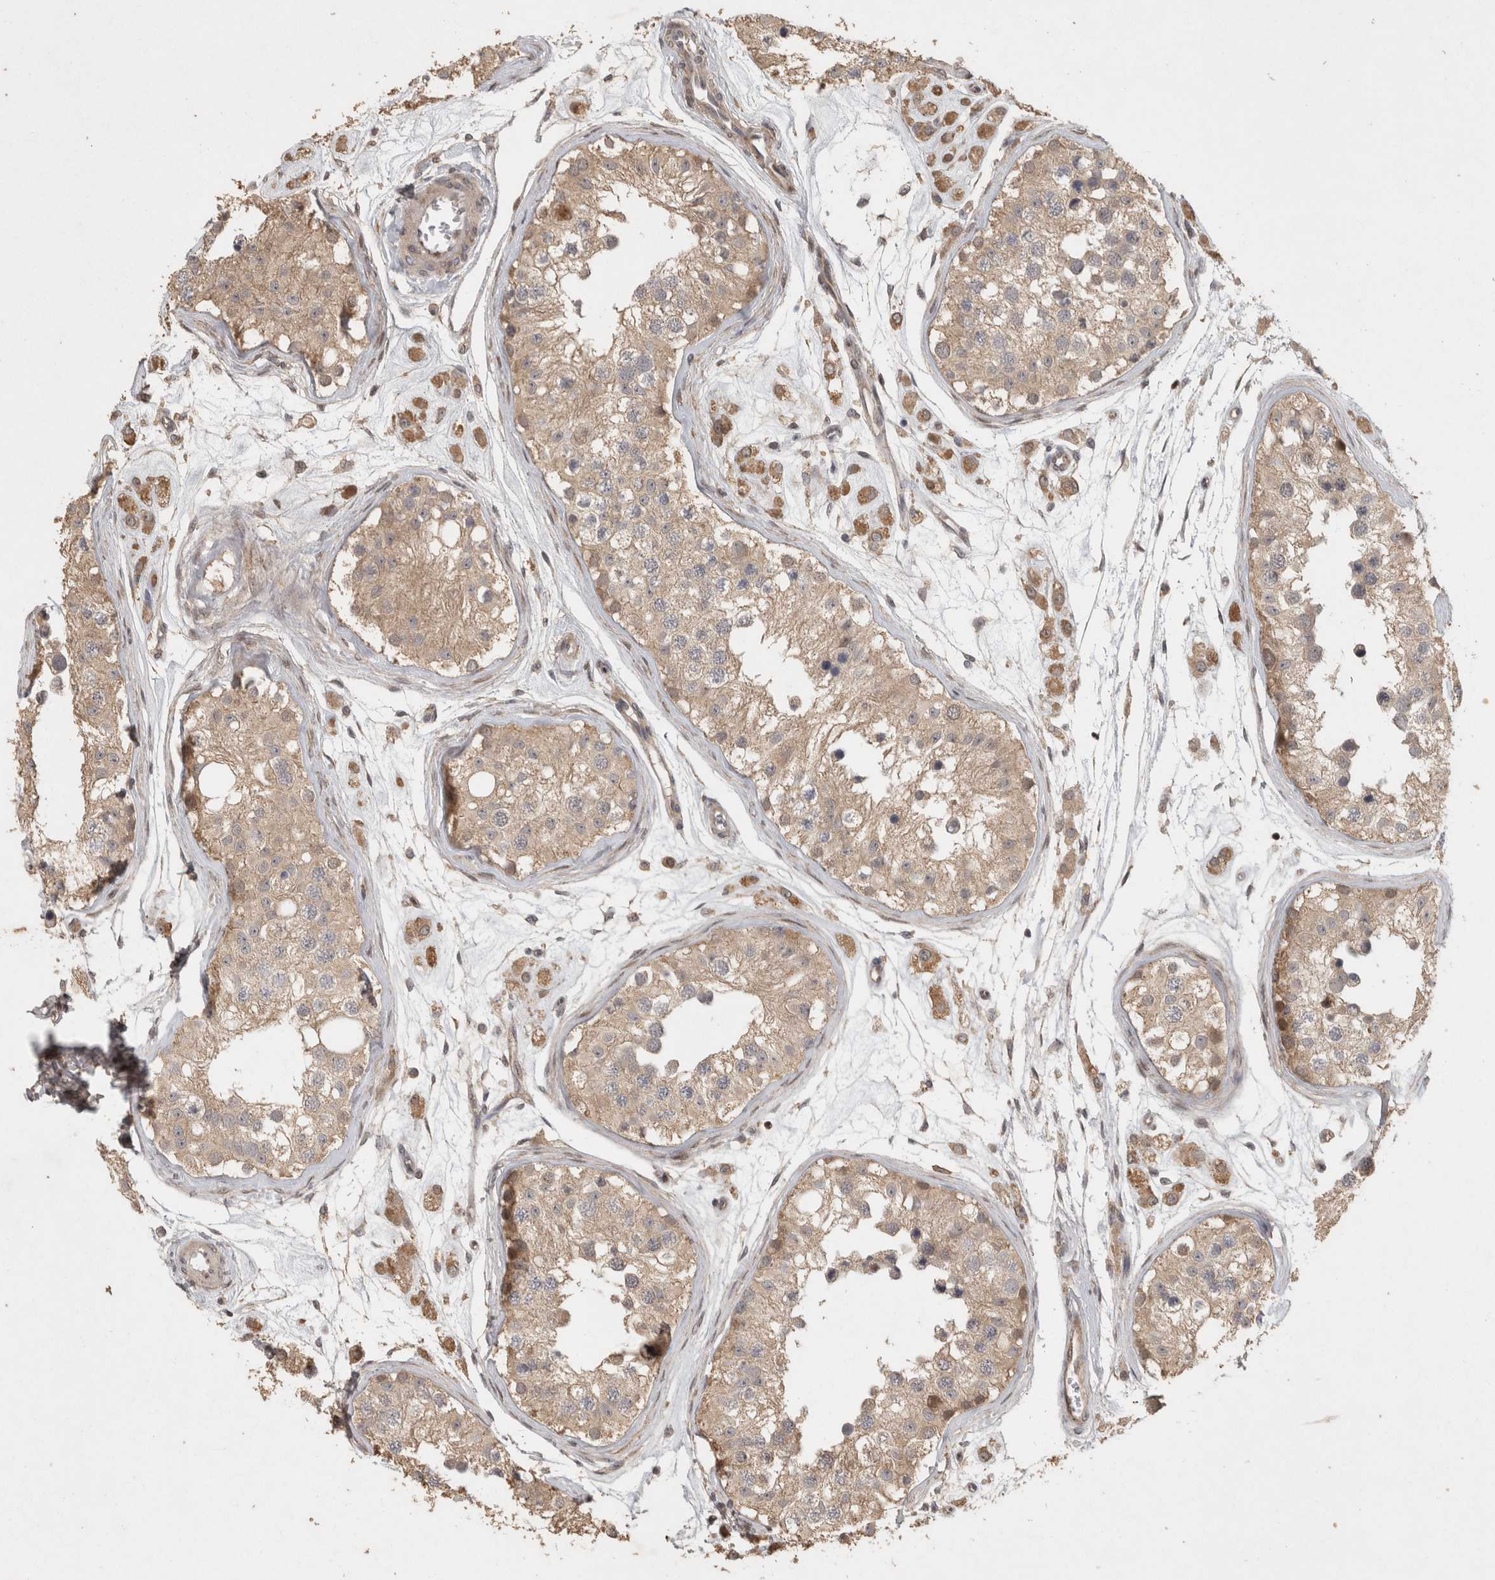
{"staining": {"intensity": "weak", "quantity": ">75%", "location": "cytoplasmic/membranous,nuclear"}, "tissue": "testis", "cell_type": "Cells in seminiferous ducts", "image_type": "normal", "snomed": [{"axis": "morphology", "description": "Normal tissue, NOS"}, {"axis": "morphology", "description": "Adenocarcinoma, metastatic, NOS"}, {"axis": "topography", "description": "Testis"}], "caption": "IHC histopathology image of unremarkable testis: human testis stained using IHC demonstrates low levels of weak protein expression localized specifically in the cytoplasmic/membranous,nuclear of cells in seminiferous ducts, appearing as a cytoplasmic/membranous,nuclear brown color.", "gene": "KDM8", "patient": {"sex": "male", "age": 26}}